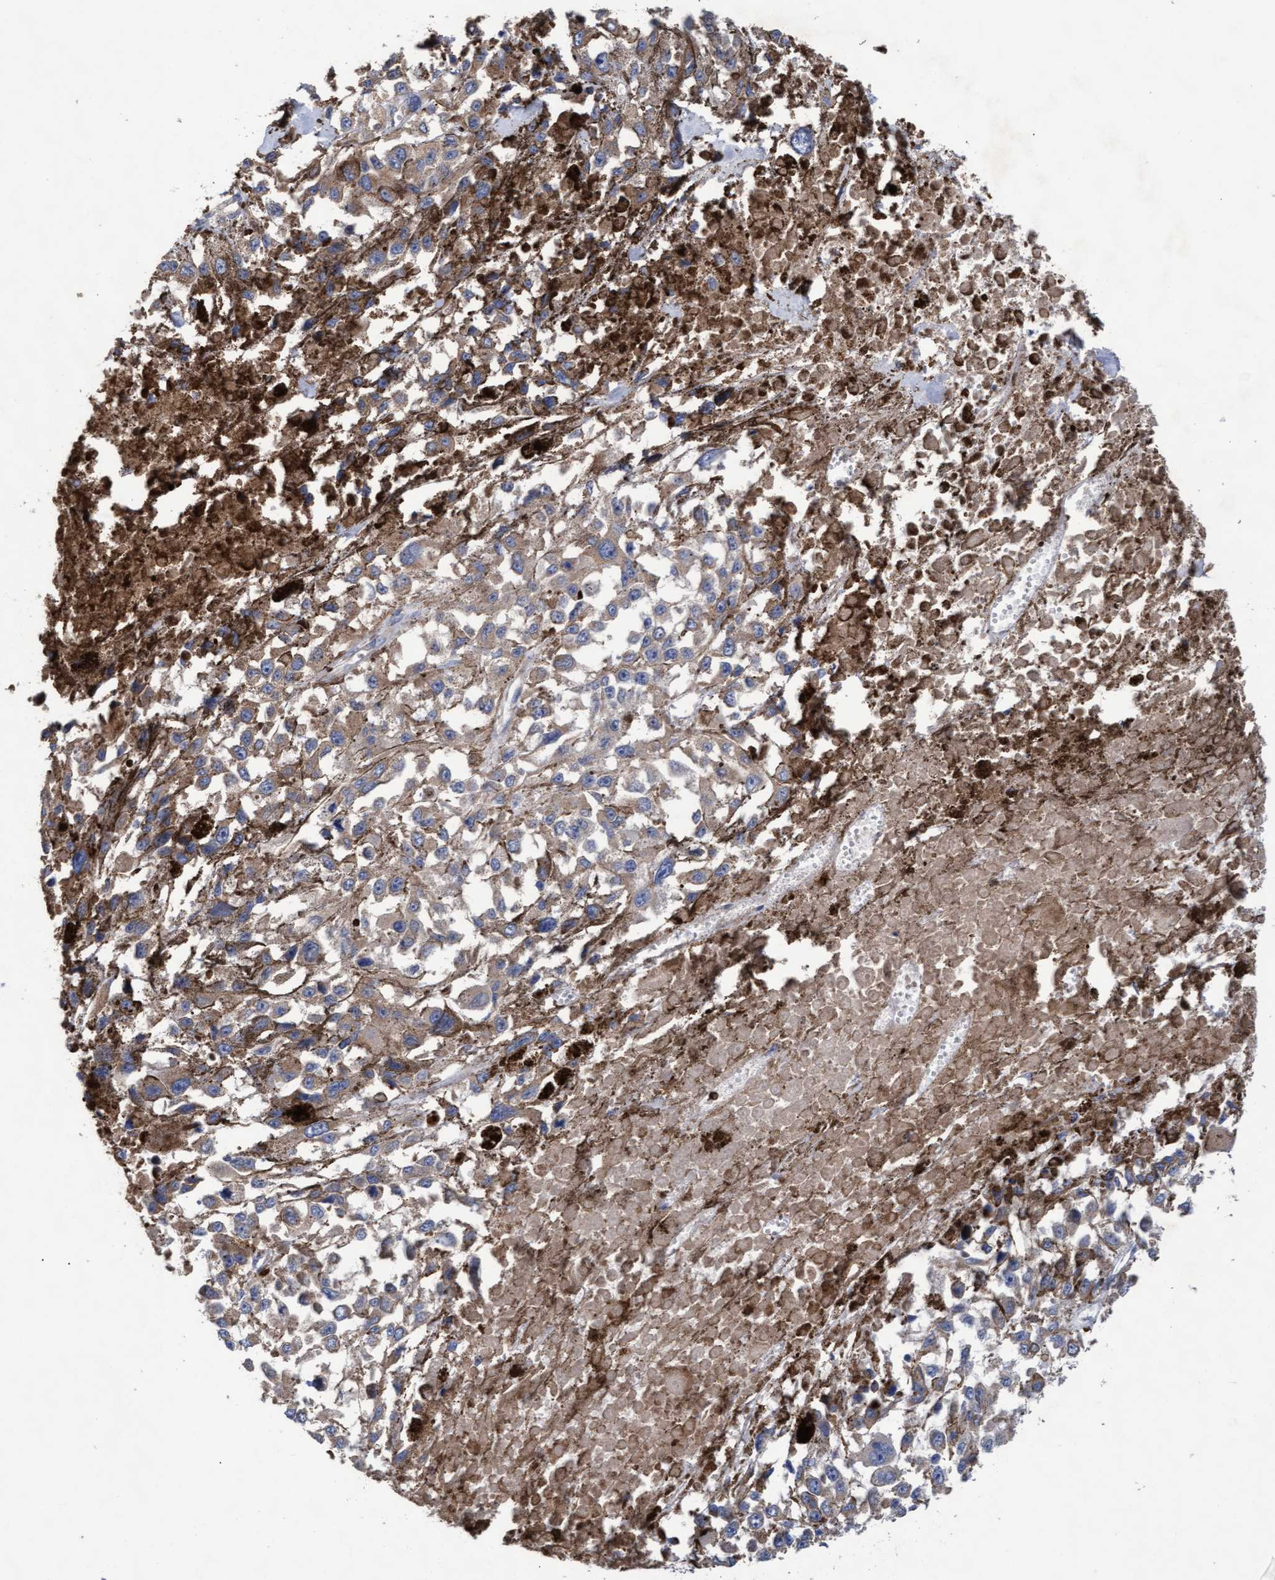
{"staining": {"intensity": "weak", "quantity": ">75%", "location": "cytoplasmic/membranous"}, "tissue": "melanoma", "cell_type": "Tumor cells", "image_type": "cancer", "snomed": [{"axis": "morphology", "description": "Malignant melanoma, Metastatic site"}, {"axis": "topography", "description": "Lymph node"}], "caption": "An image of human malignant melanoma (metastatic site) stained for a protein exhibits weak cytoplasmic/membranous brown staining in tumor cells.", "gene": "MRPL38", "patient": {"sex": "male", "age": 59}}